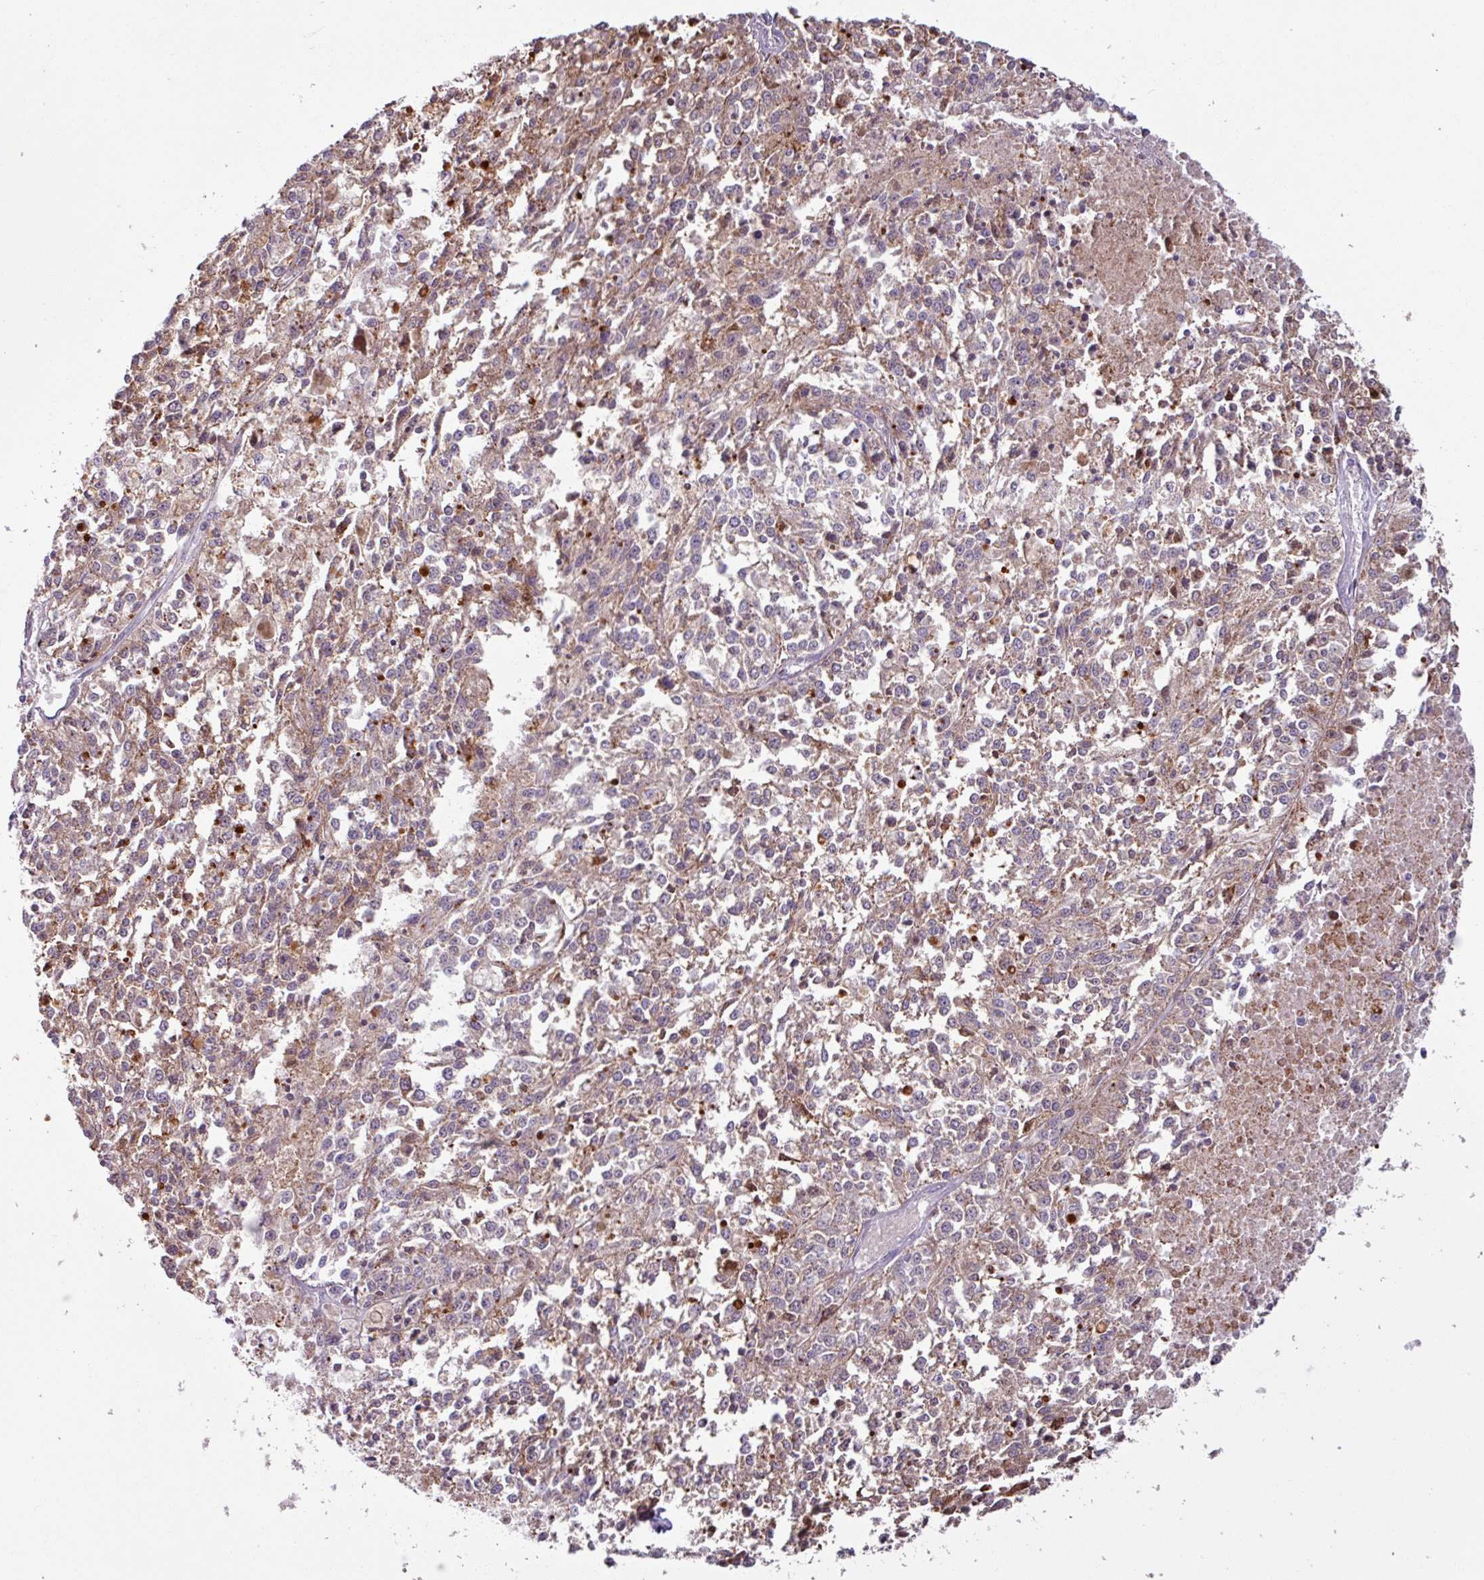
{"staining": {"intensity": "weak", "quantity": ">75%", "location": "cytoplasmic/membranous"}, "tissue": "melanoma", "cell_type": "Tumor cells", "image_type": "cancer", "snomed": [{"axis": "morphology", "description": "Malignant melanoma, NOS"}, {"axis": "topography", "description": "Skin"}], "caption": "A photomicrograph of human melanoma stained for a protein shows weak cytoplasmic/membranous brown staining in tumor cells.", "gene": "PNMA6A", "patient": {"sex": "female", "age": 64}}